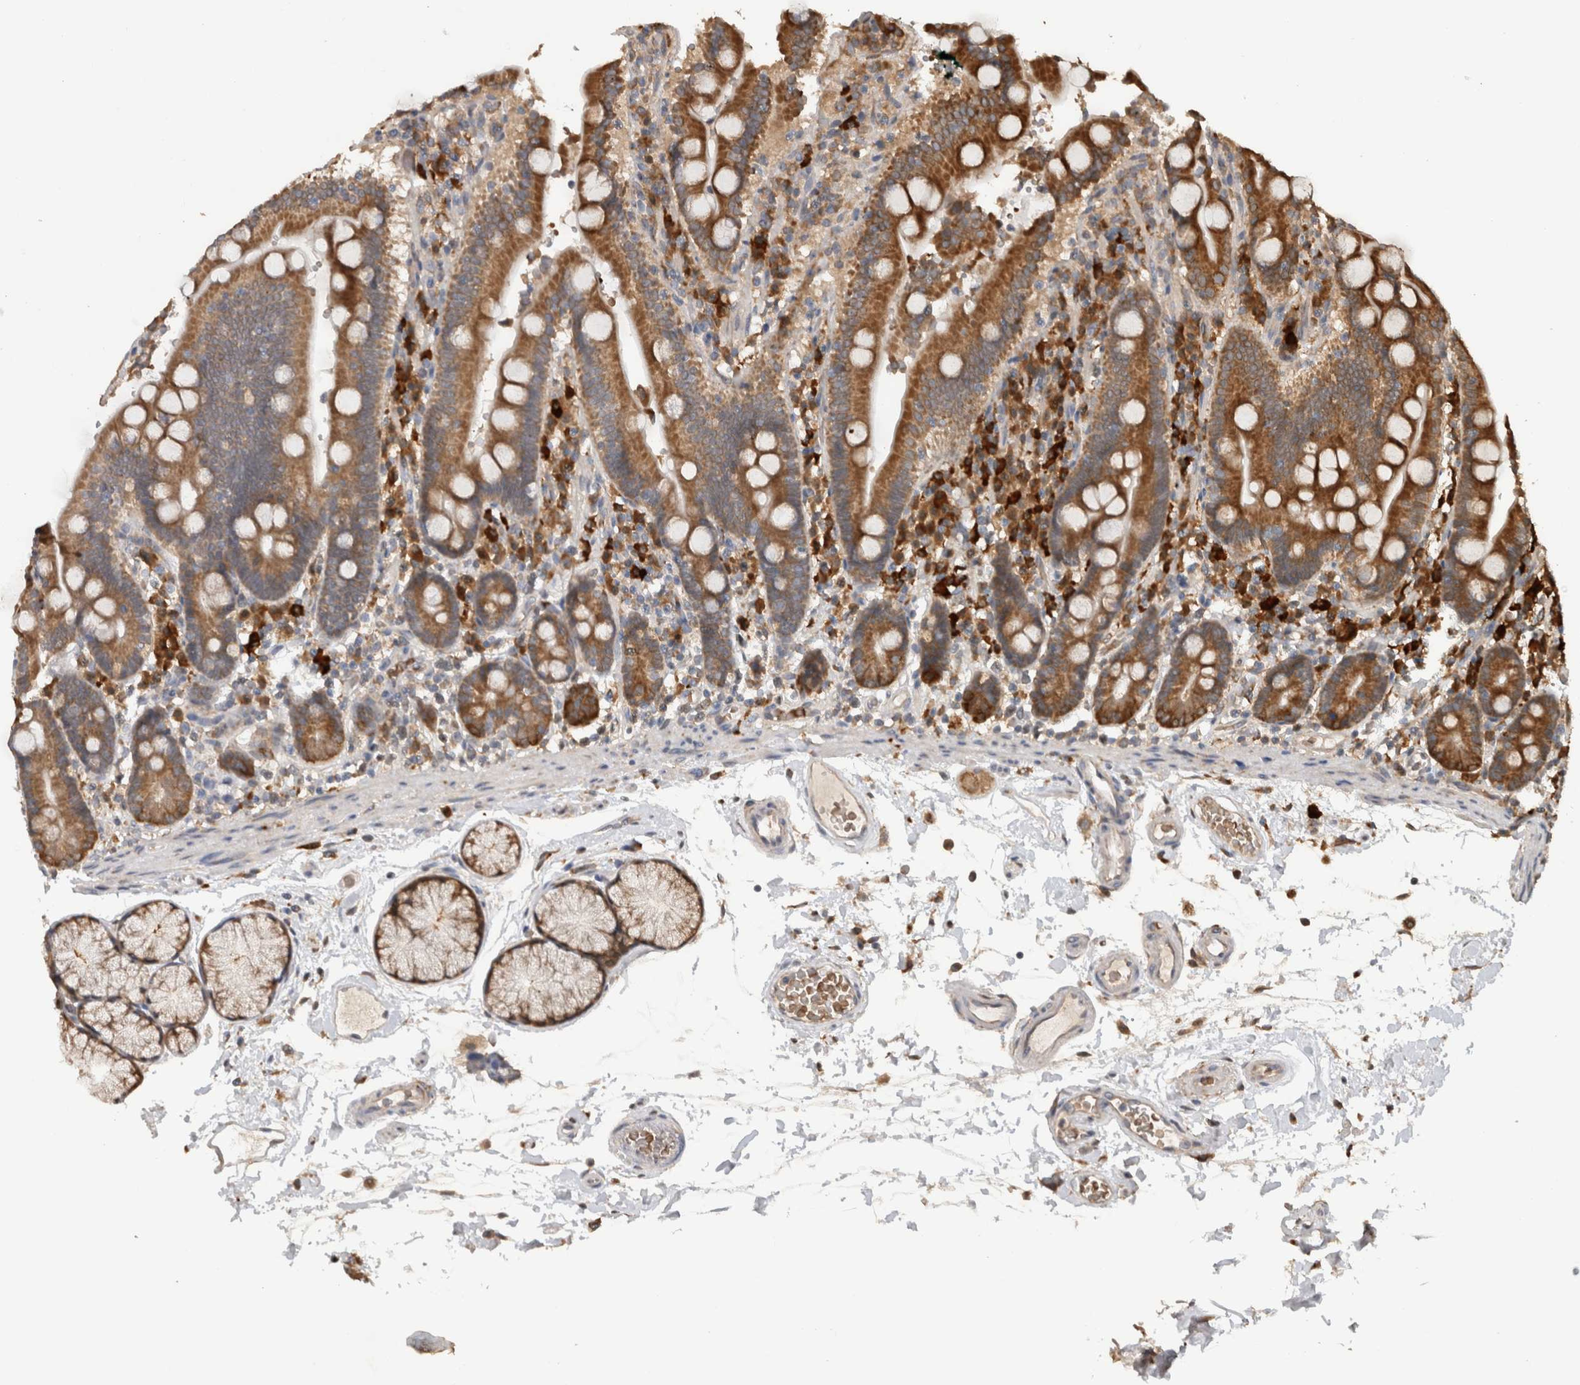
{"staining": {"intensity": "strong", "quantity": ">75%", "location": "cytoplasmic/membranous"}, "tissue": "duodenum", "cell_type": "Glandular cells", "image_type": "normal", "snomed": [{"axis": "morphology", "description": "Normal tissue, NOS"}, {"axis": "topography", "description": "Small intestine, NOS"}], "caption": "Glandular cells display high levels of strong cytoplasmic/membranous staining in about >75% of cells in benign duodenum.", "gene": "ADGRL3", "patient": {"sex": "female", "age": 71}}